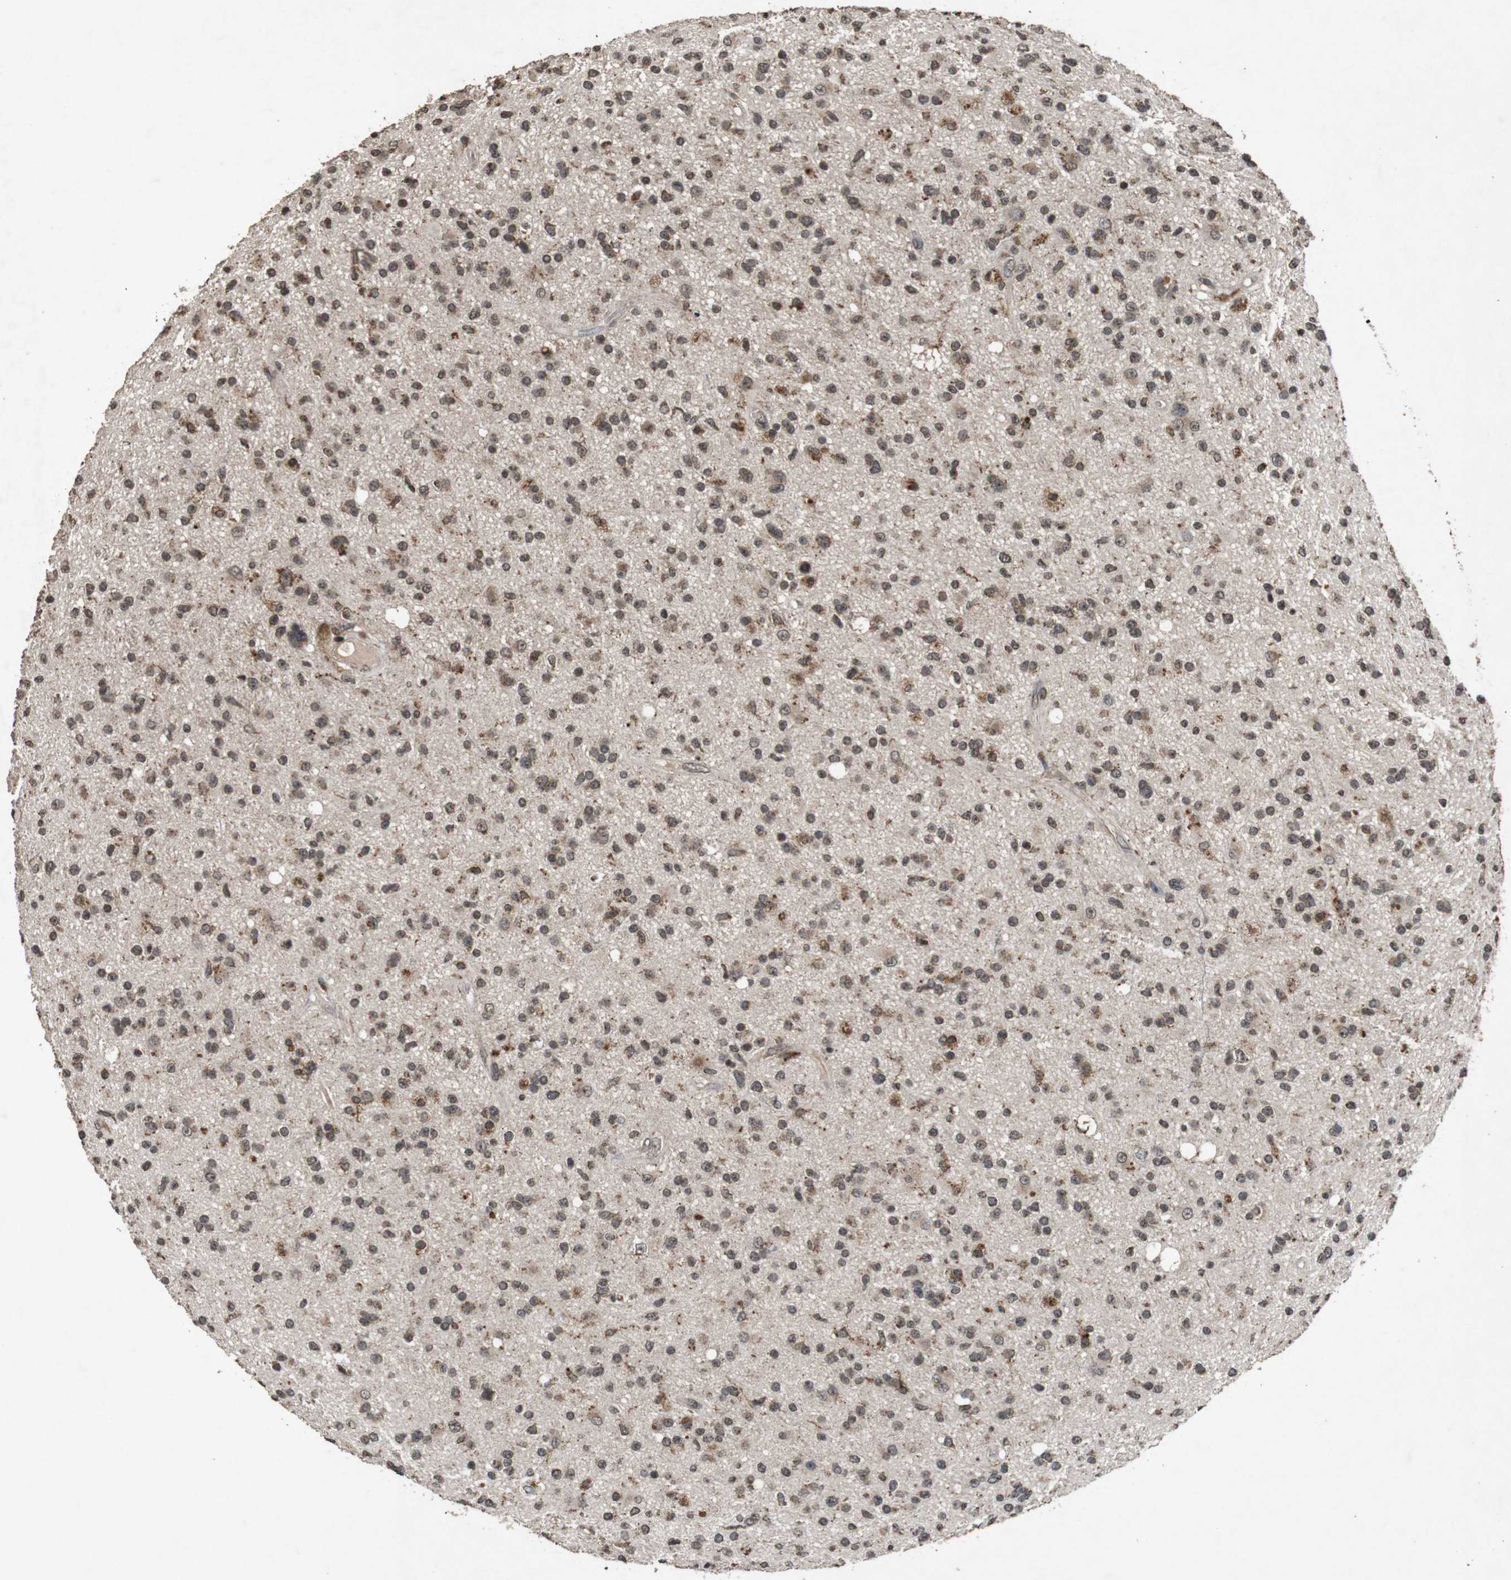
{"staining": {"intensity": "moderate", "quantity": "25%-75%", "location": "cytoplasmic/membranous"}, "tissue": "glioma", "cell_type": "Tumor cells", "image_type": "cancer", "snomed": [{"axis": "morphology", "description": "Glioma, malignant, High grade"}, {"axis": "topography", "description": "Brain"}], "caption": "High-magnification brightfield microscopy of high-grade glioma (malignant) stained with DAB (brown) and counterstained with hematoxylin (blue). tumor cells exhibit moderate cytoplasmic/membranous staining is present in about25%-75% of cells.", "gene": "SORL1", "patient": {"sex": "male", "age": 33}}